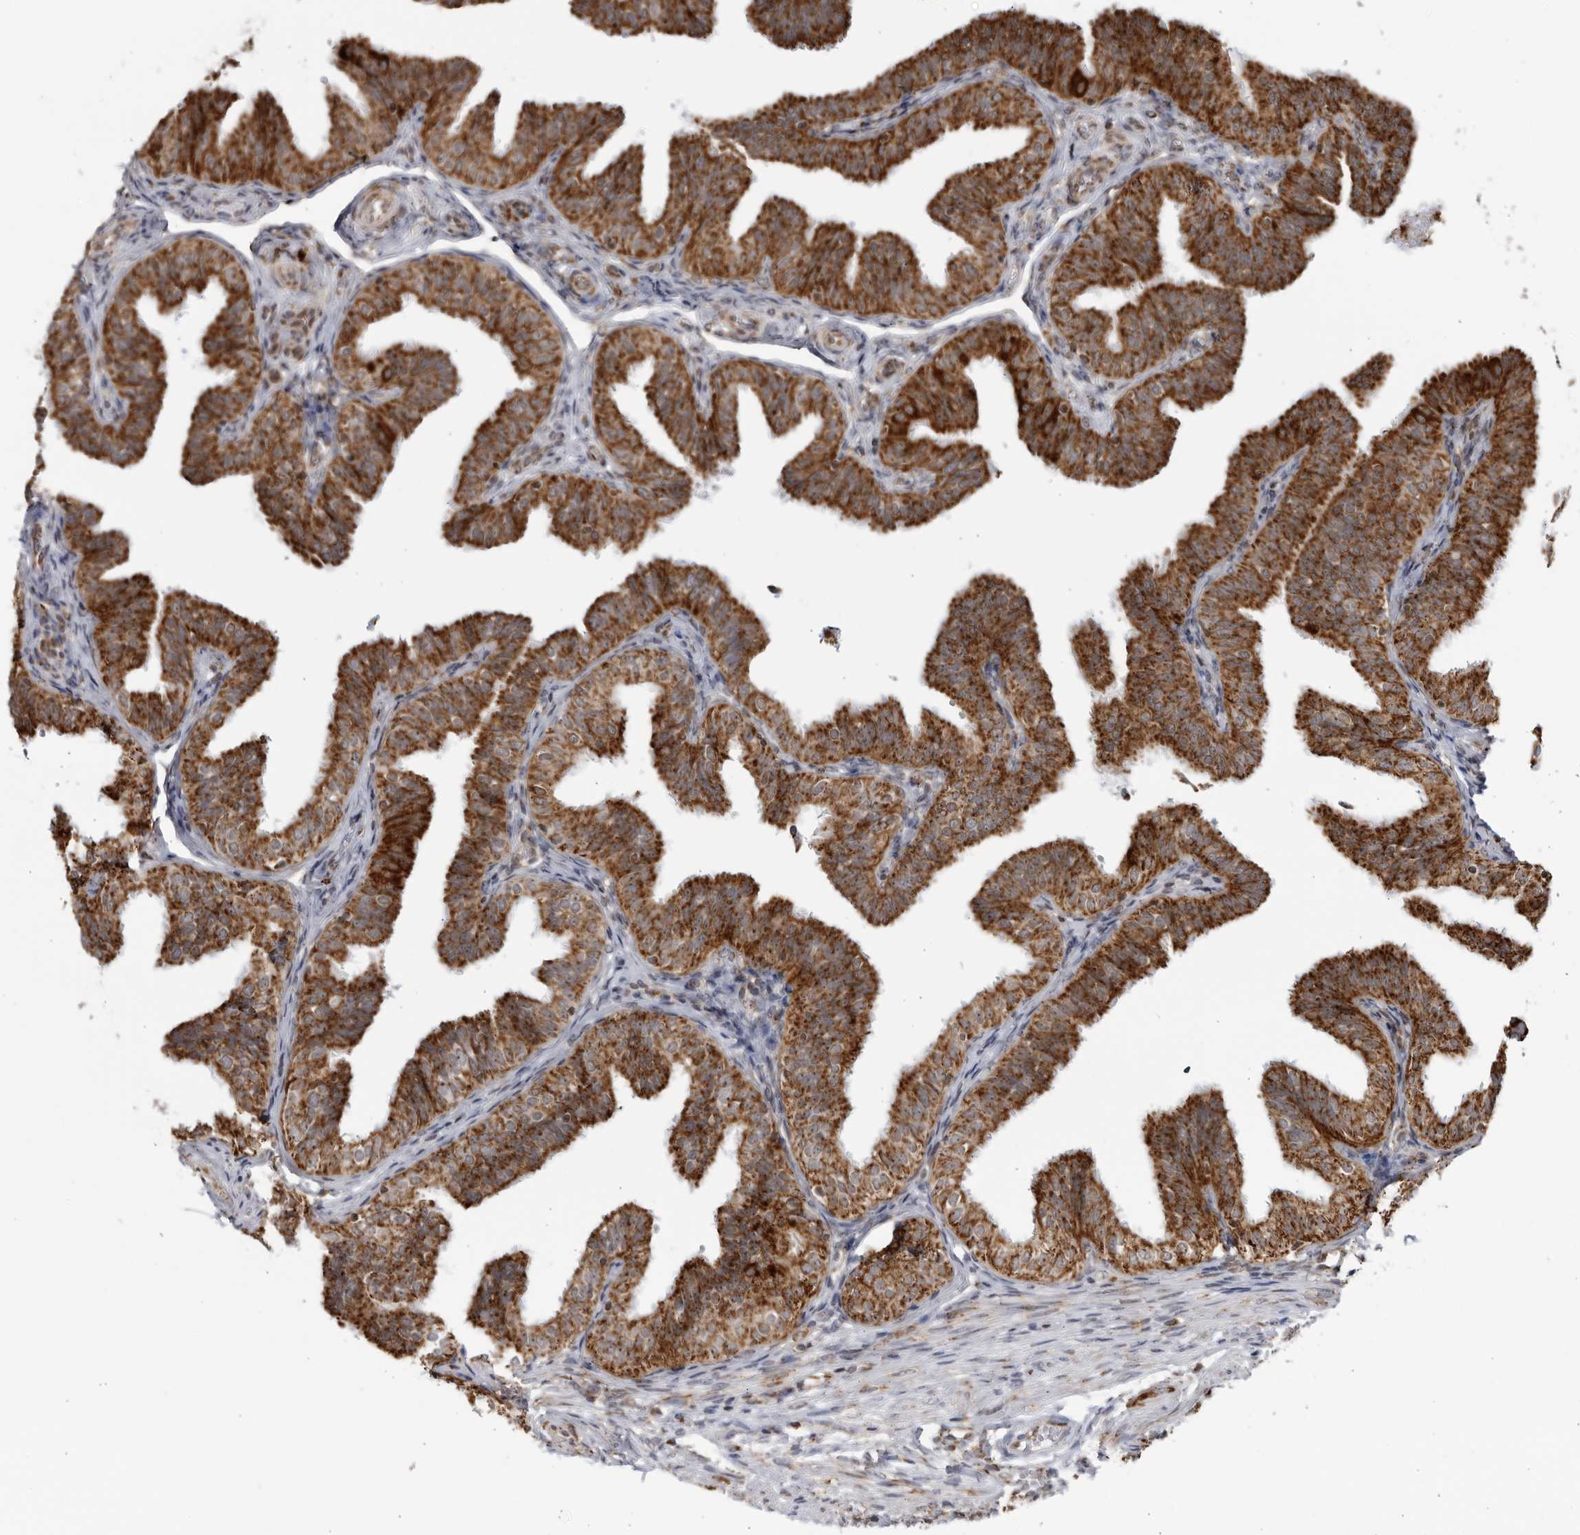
{"staining": {"intensity": "strong", "quantity": ">75%", "location": "cytoplasmic/membranous"}, "tissue": "fallopian tube", "cell_type": "Glandular cells", "image_type": "normal", "snomed": [{"axis": "morphology", "description": "Normal tissue, NOS"}, {"axis": "topography", "description": "Fallopian tube"}], "caption": "About >75% of glandular cells in normal human fallopian tube show strong cytoplasmic/membranous protein positivity as visualized by brown immunohistochemical staining.", "gene": "RBM34", "patient": {"sex": "female", "age": 35}}